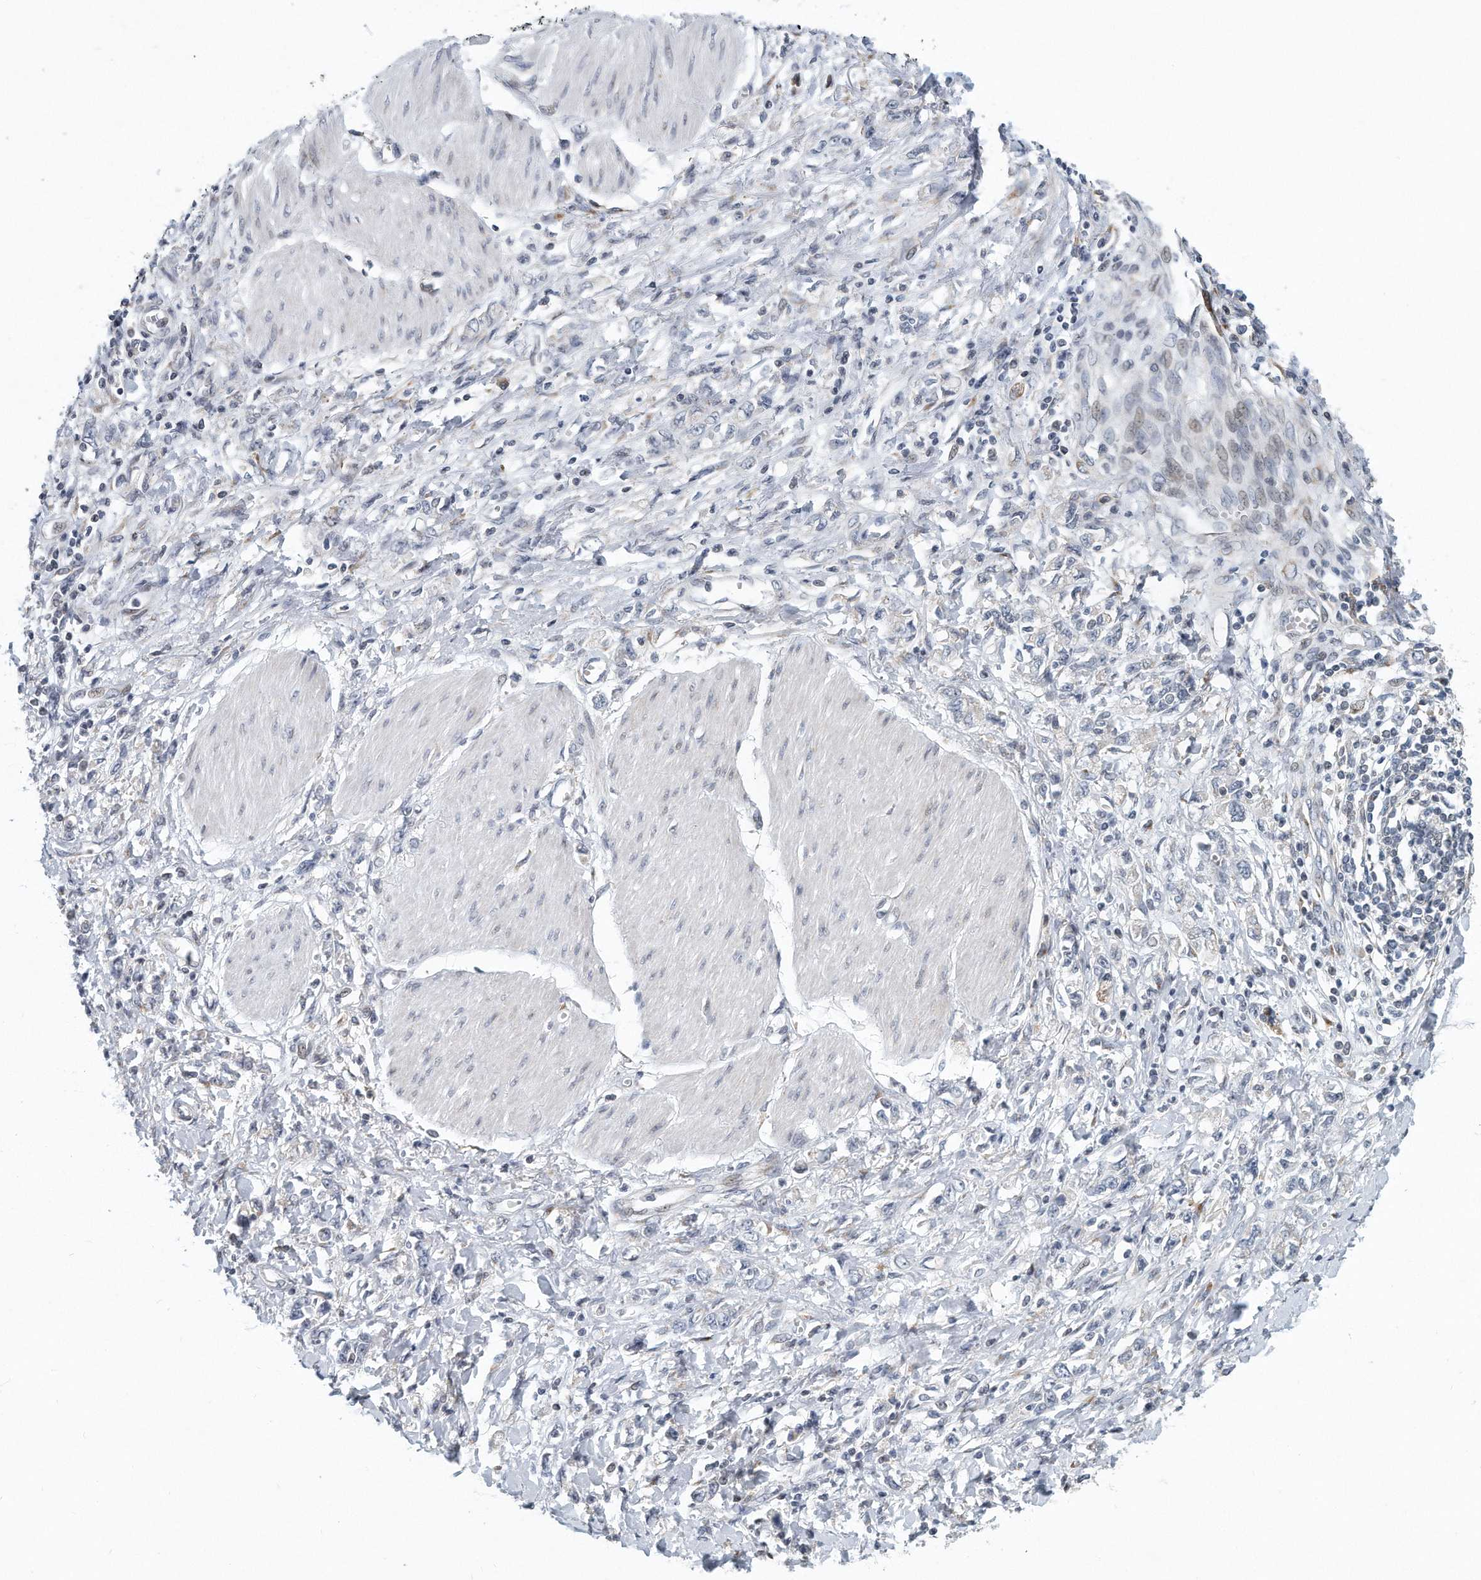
{"staining": {"intensity": "negative", "quantity": "none", "location": "none"}, "tissue": "stomach cancer", "cell_type": "Tumor cells", "image_type": "cancer", "snomed": [{"axis": "morphology", "description": "Adenocarcinoma, NOS"}, {"axis": "topography", "description": "Stomach"}], "caption": "Human stomach adenocarcinoma stained for a protein using immunohistochemistry exhibits no positivity in tumor cells.", "gene": "VLDLR", "patient": {"sex": "female", "age": 76}}